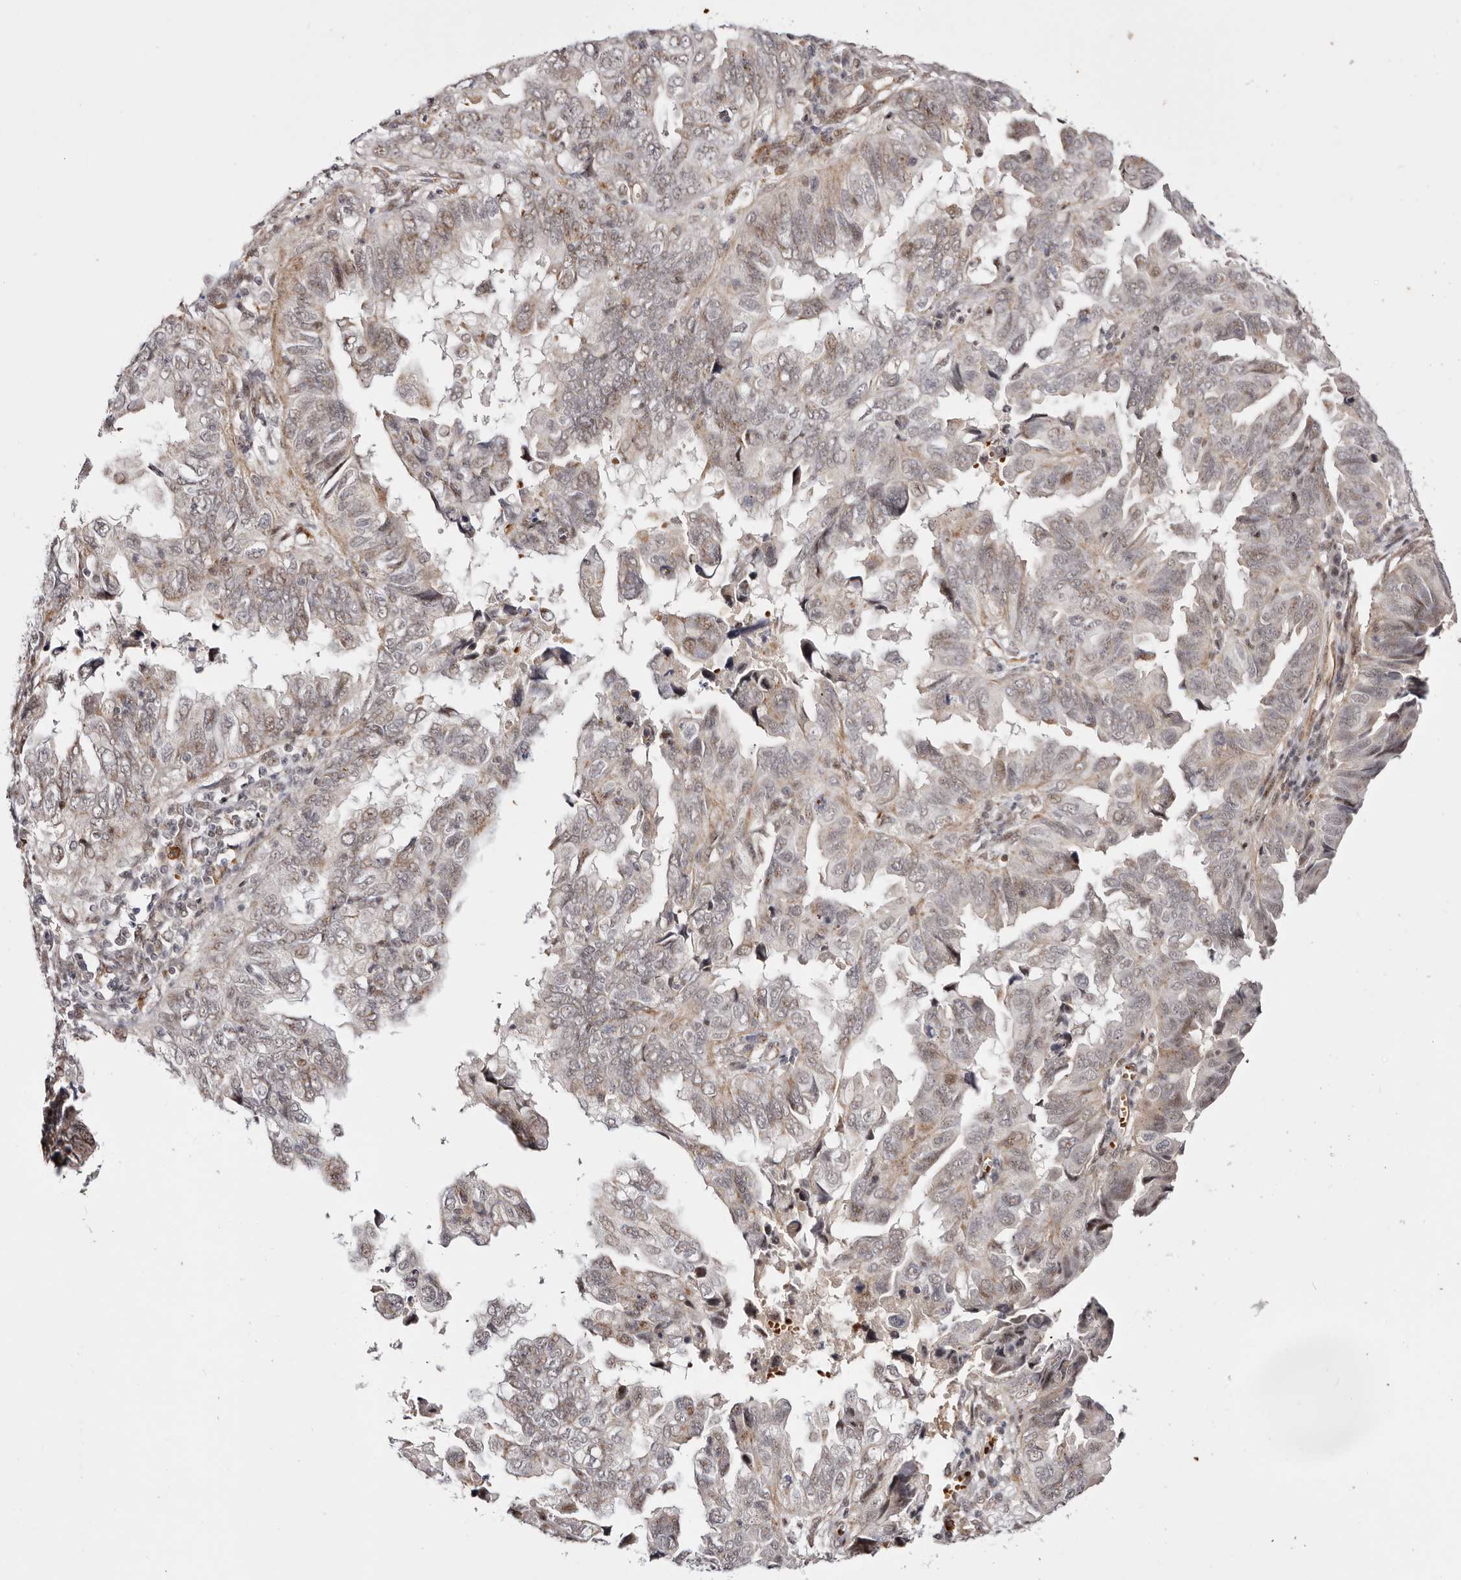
{"staining": {"intensity": "weak", "quantity": "25%-75%", "location": "nuclear"}, "tissue": "endometrial cancer", "cell_type": "Tumor cells", "image_type": "cancer", "snomed": [{"axis": "morphology", "description": "Adenocarcinoma, NOS"}, {"axis": "topography", "description": "Uterus"}], "caption": "A photomicrograph of human endometrial cancer stained for a protein shows weak nuclear brown staining in tumor cells.", "gene": "WRN", "patient": {"sex": "female", "age": 77}}